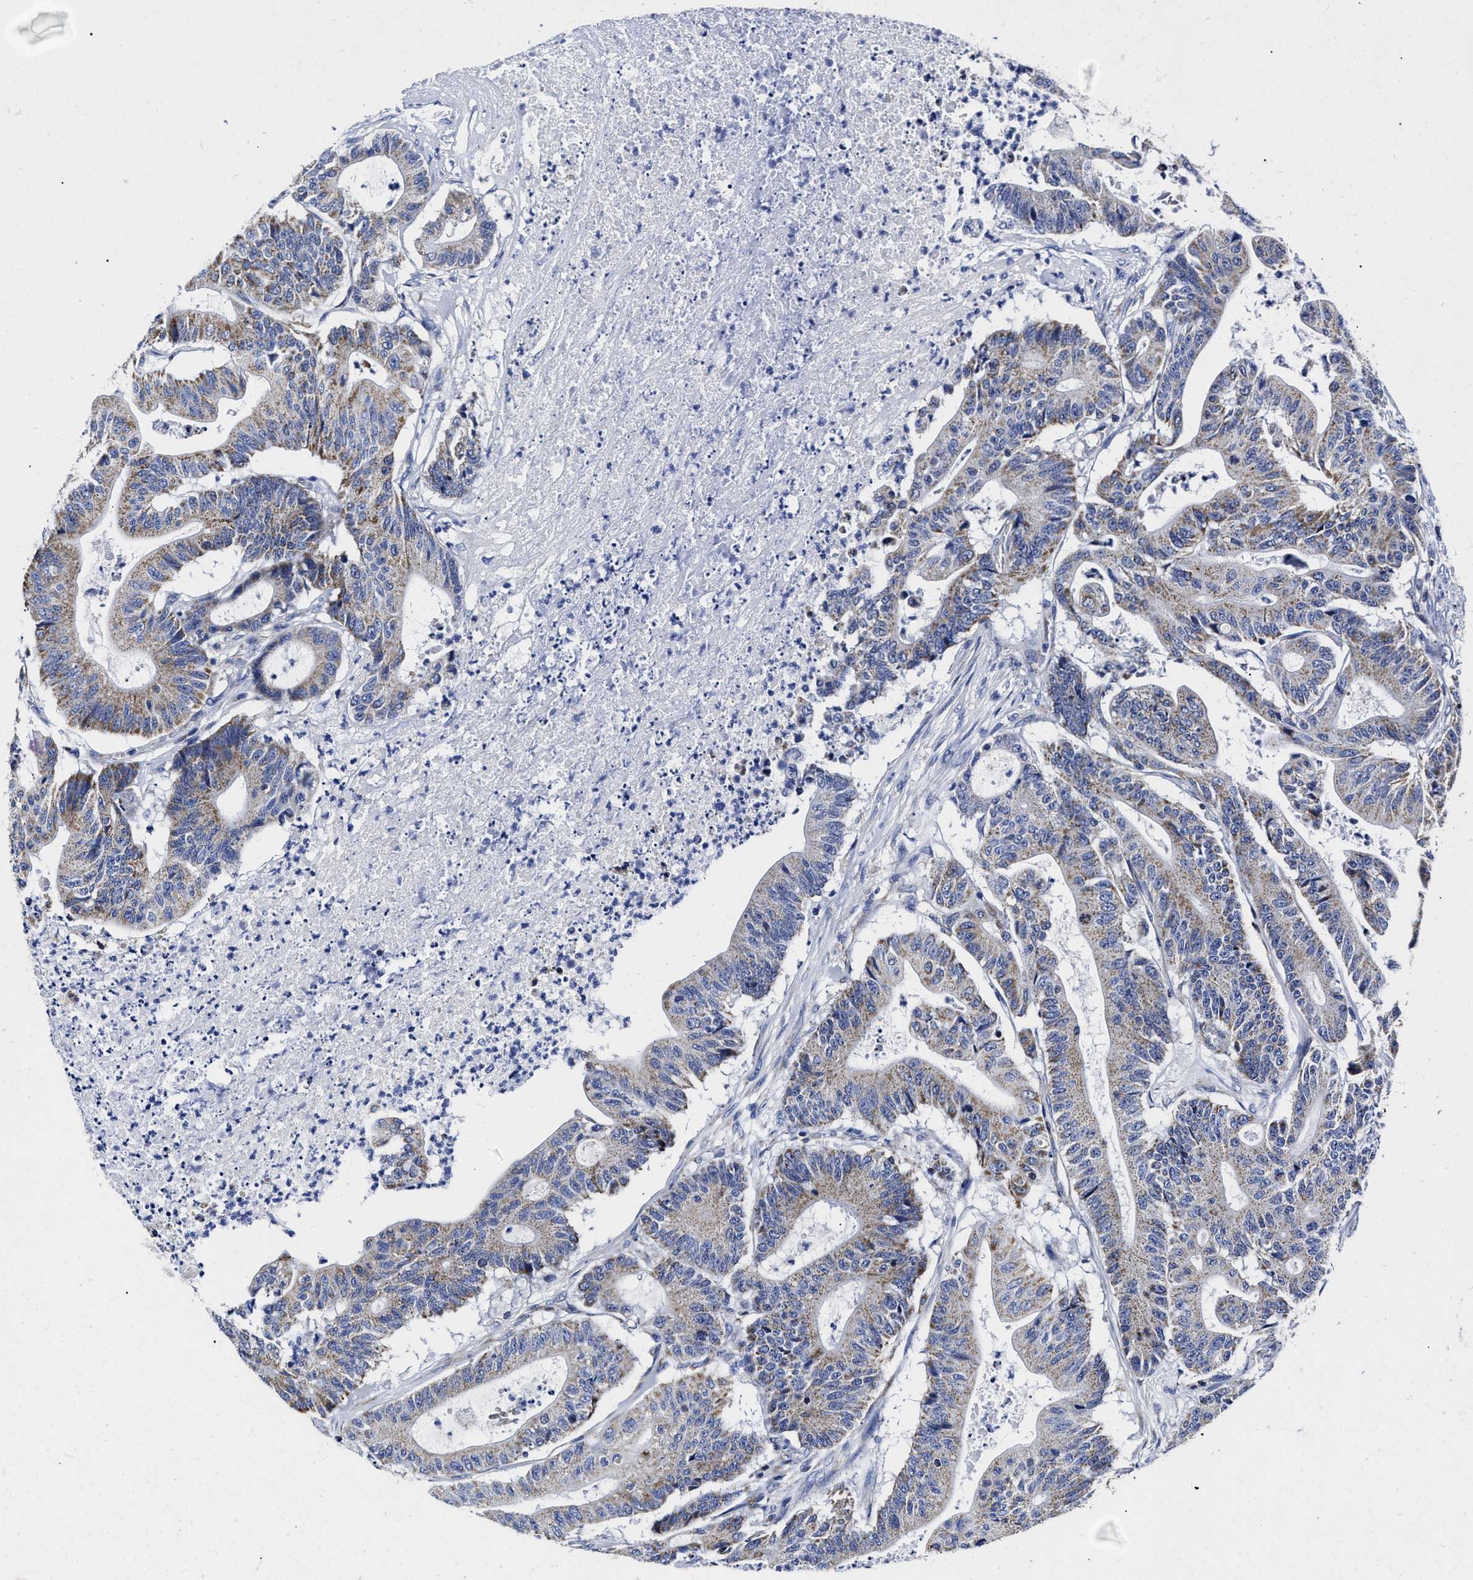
{"staining": {"intensity": "weak", "quantity": "25%-75%", "location": "cytoplasmic/membranous"}, "tissue": "colorectal cancer", "cell_type": "Tumor cells", "image_type": "cancer", "snomed": [{"axis": "morphology", "description": "Adenocarcinoma, NOS"}, {"axis": "topography", "description": "Colon"}], "caption": "Colorectal cancer (adenocarcinoma) stained with a brown dye exhibits weak cytoplasmic/membranous positive expression in about 25%-75% of tumor cells.", "gene": "HINT2", "patient": {"sex": "female", "age": 84}}